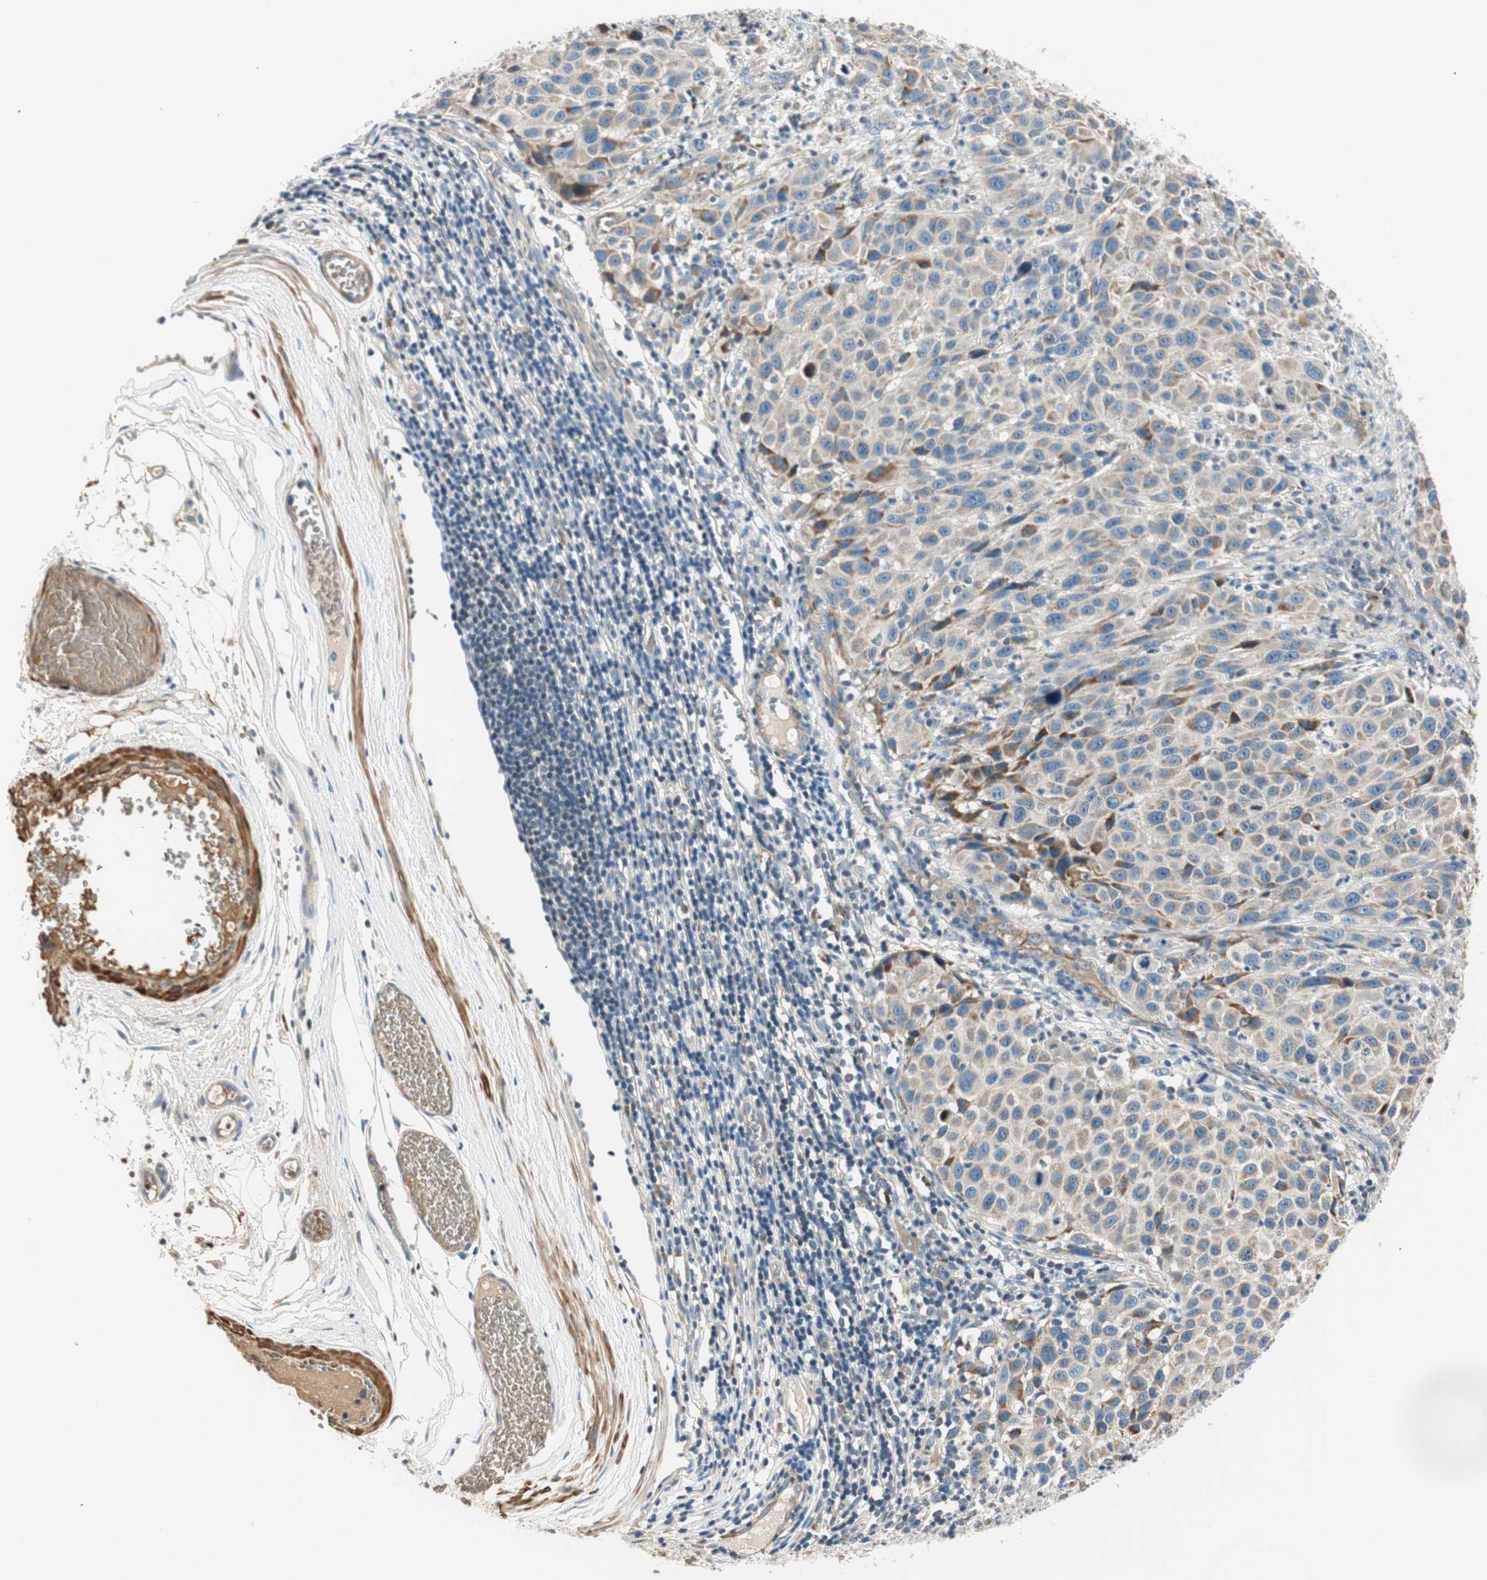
{"staining": {"intensity": "moderate", "quantity": ">75%", "location": "cytoplasmic/membranous"}, "tissue": "melanoma", "cell_type": "Tumor cells", "image_type": "cancer", "snomed": [{"axis": "morphology", "description": "Malignant melanoma, Metastatic site"}, {"axis": "topography", "description": "Lymph node"}], "caption": "Human melanoma stained for a protein (brown) demonstrates moderate cytoplasmic/membranous positive expression in about >75% of tumor cells.", "gene": "RORB", "patient": {"sex": "male", "age": 61}}